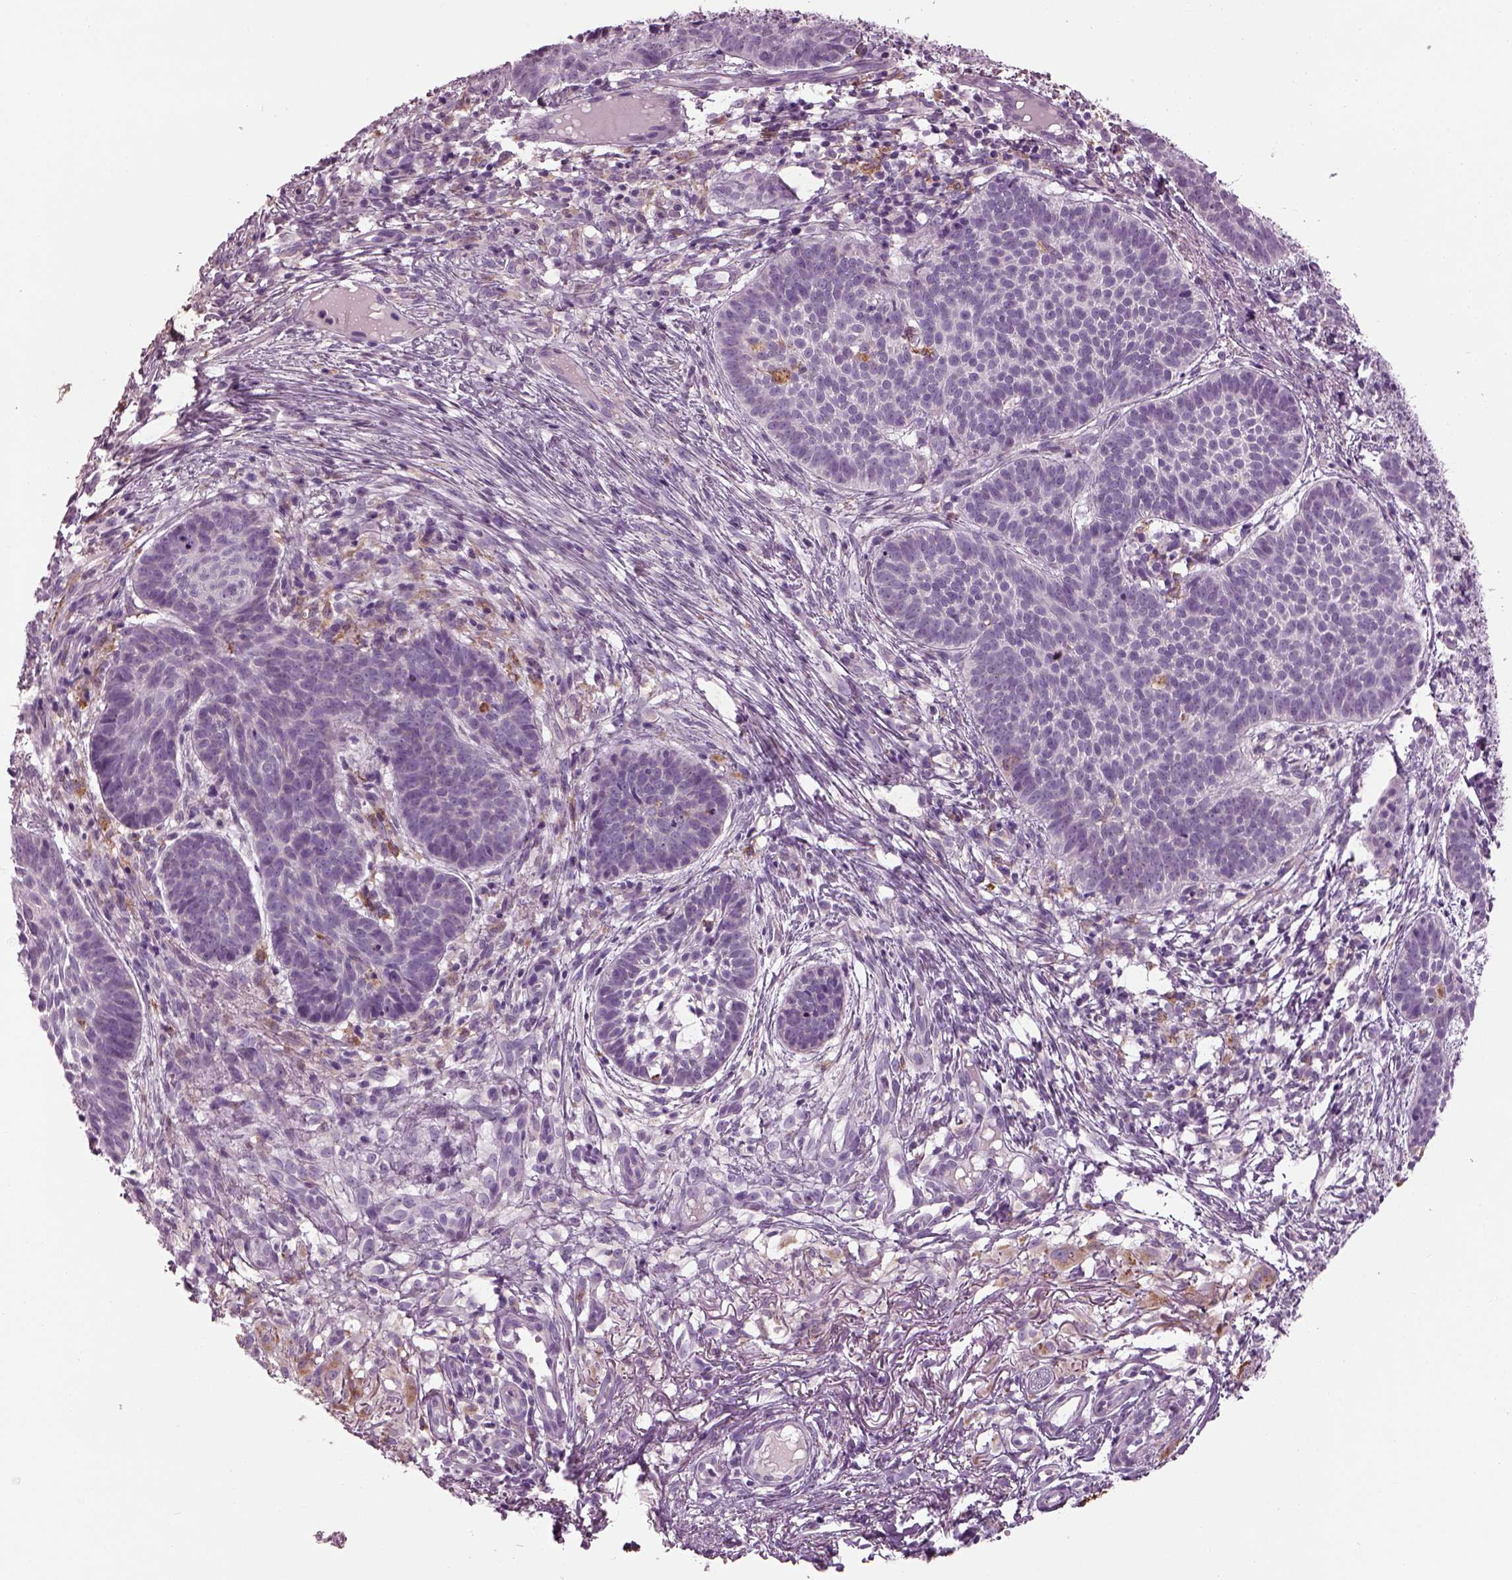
{"staining": {"intensity": "negative", "quantity": "none", "location": "none"}, "tissue": "skin cancer", "cell_type": "Tumor cells", "image_type": "cancer", "snomed": [{"axis": "morphology", "description": "Basal cell carcinoma"}, {"axis": "topography", "description": "Skin"}], "caption": "Skin basal cell carcinoma stained for a protein using IHC displays no positivity tumor cells.", "gene": "TMEM231", "patient": {"sex": "male", "age": 72}}